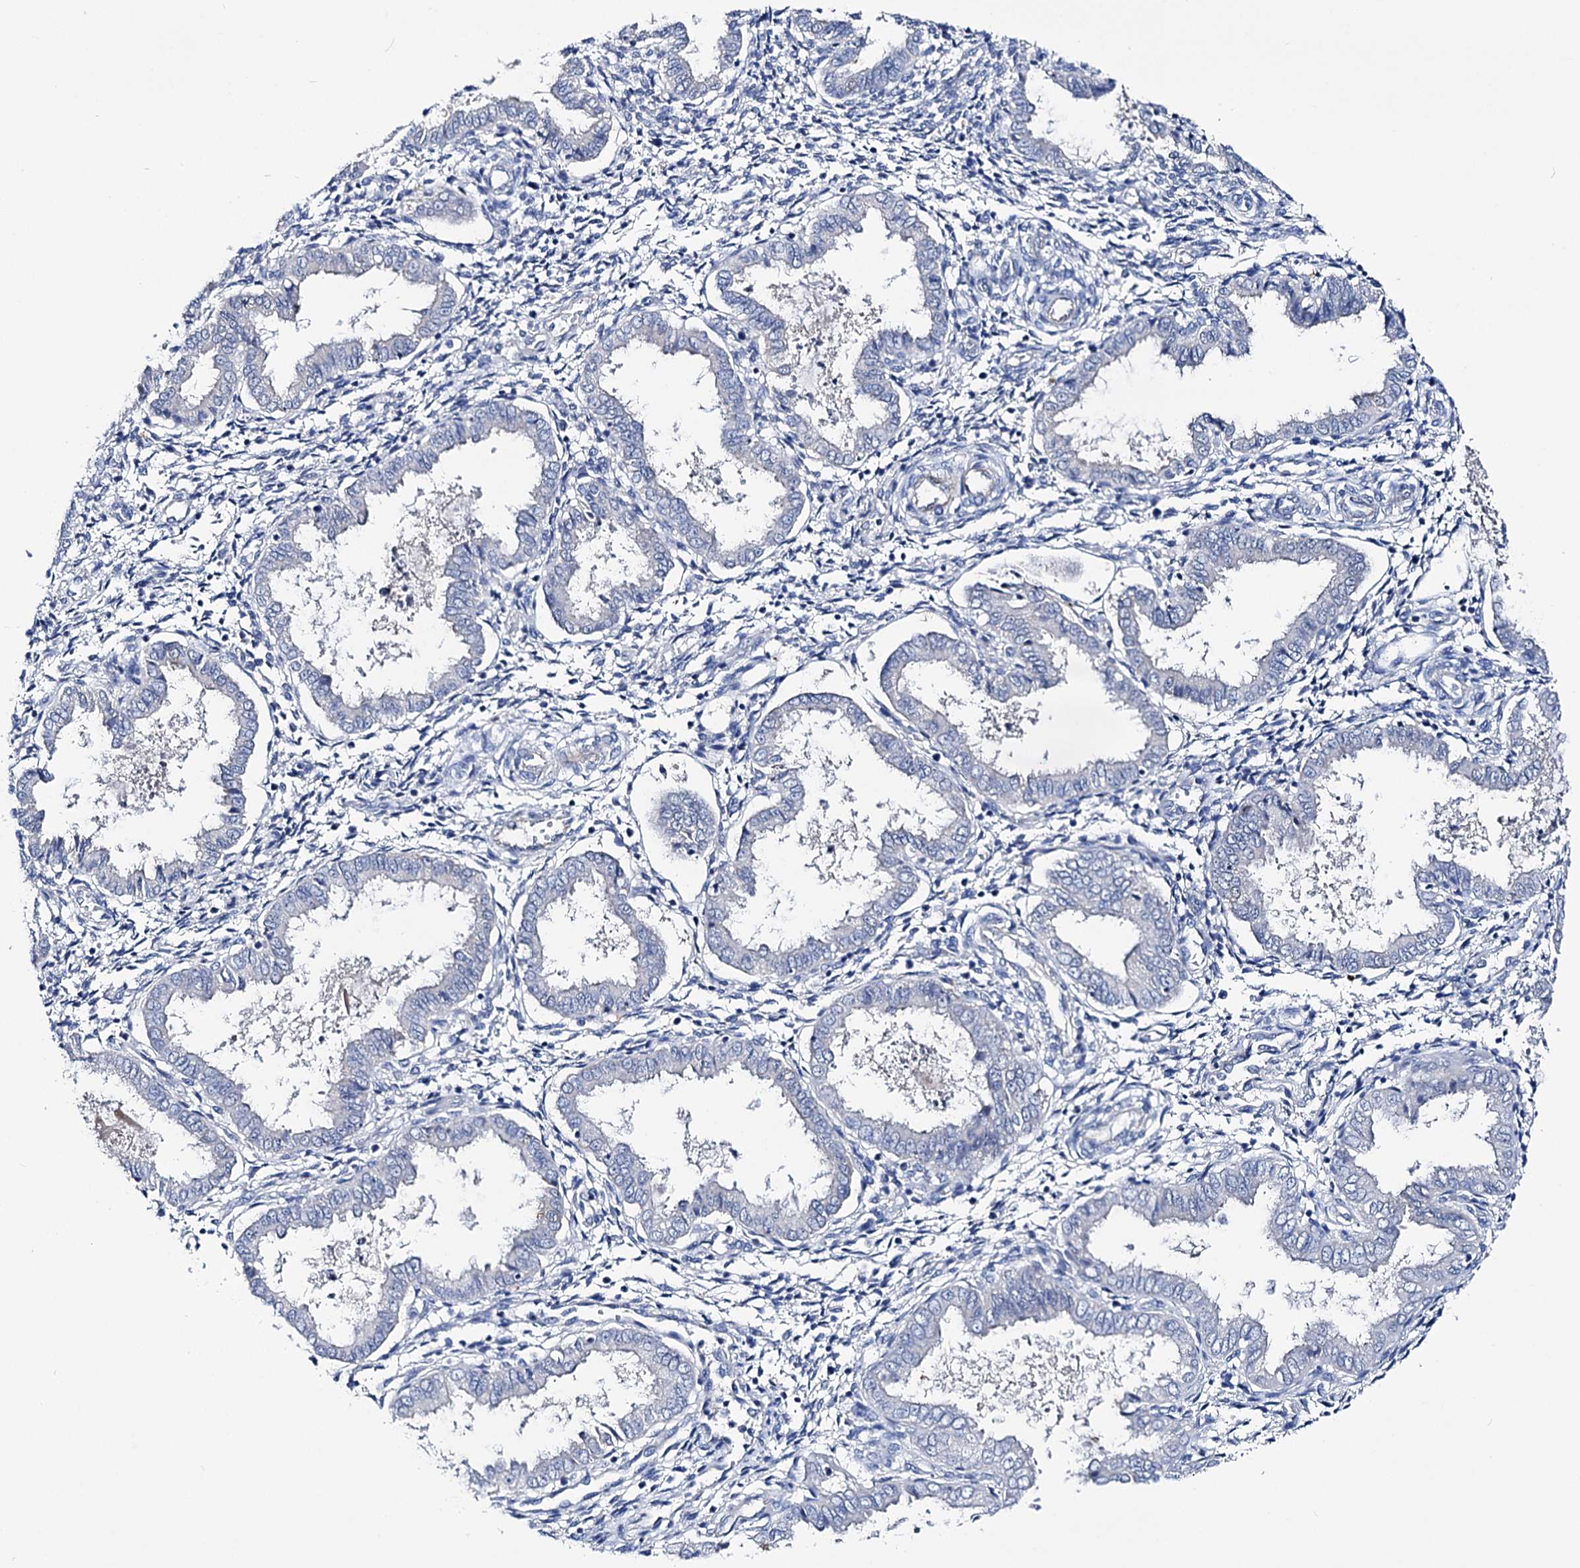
{"staining": {"intensity": "negative", "quantity": "none", "location": "none"}, "tissue": "endometrium", "cell_type": "Cells in endometrial stroma", "image_type": "normal", "snomed": [{"axis": "morphology", "description": "Normal tissue, NOS"}, {"axis": "topography", "description": "Endometrium"}], "caption": "Endometrium was stained to show a protein in brown. There is no significant expression in cells in endometrial stroma. (Brightfield microscopy of DAB (3,3'-diaminobenzidine) immunohistochemistry (IHC) at high magnification).", "gene": "SHROOM1", "patient": {"sex": "female", "age": 33}}